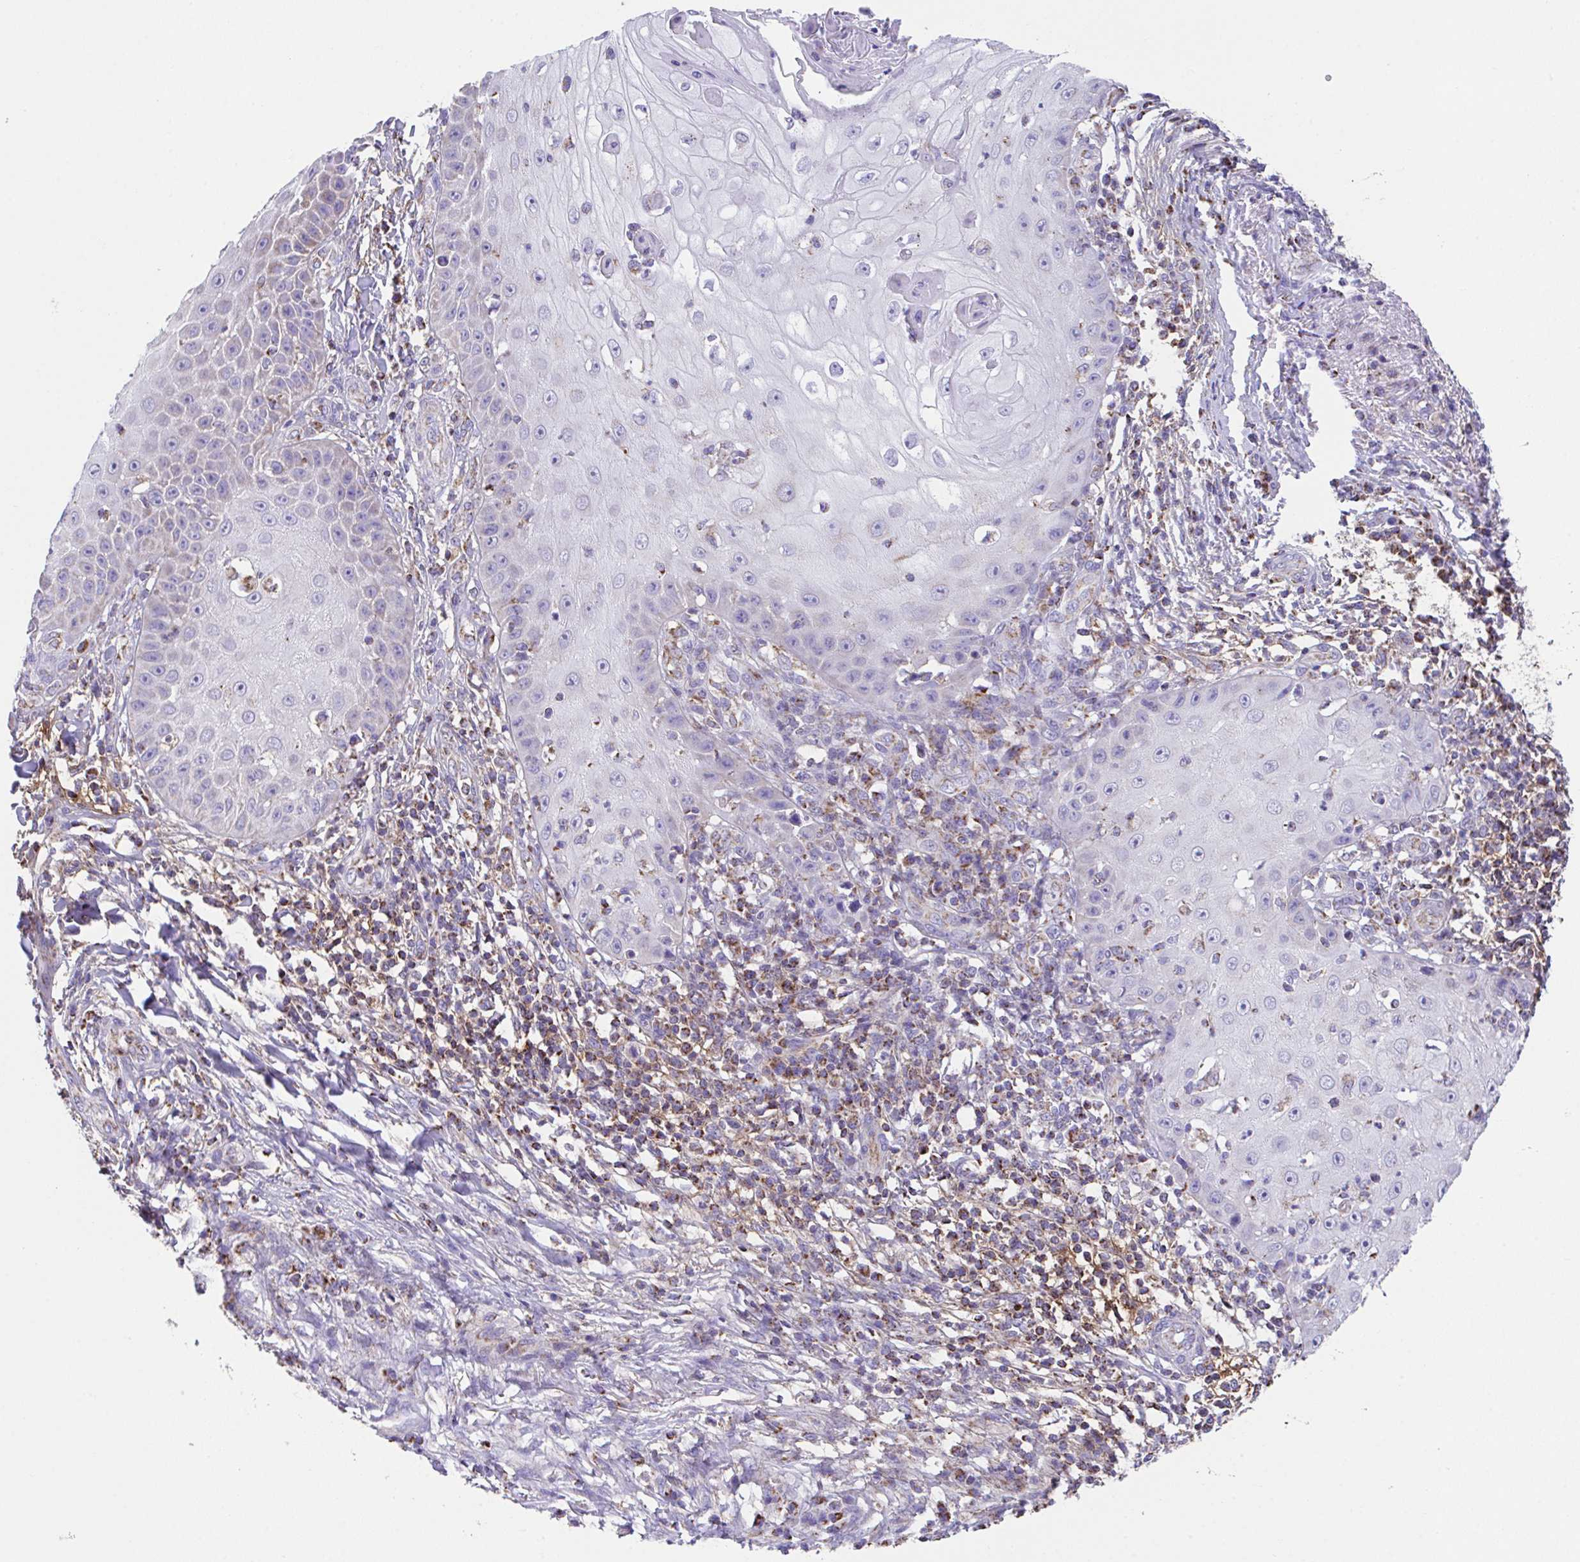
{"staining": {"intensity": "weak", "quantity": "<25%", "location": "cytoplasmic/membranous"}, "tissue": "skin cancer", "cell_type": "Tumor cells", "image_type": "cancer", "snomed": [{"axis": "morphology", "description": "Squamous cell carcinoma, NOS"}, {"axis": "topography", "description": "Skin"}], "caption": "Protein analysis of skin cancer displays no significant positivity in tumor cells.", "gene": "PCMTD2", "patient": {"sex": "male", "age": 70}}